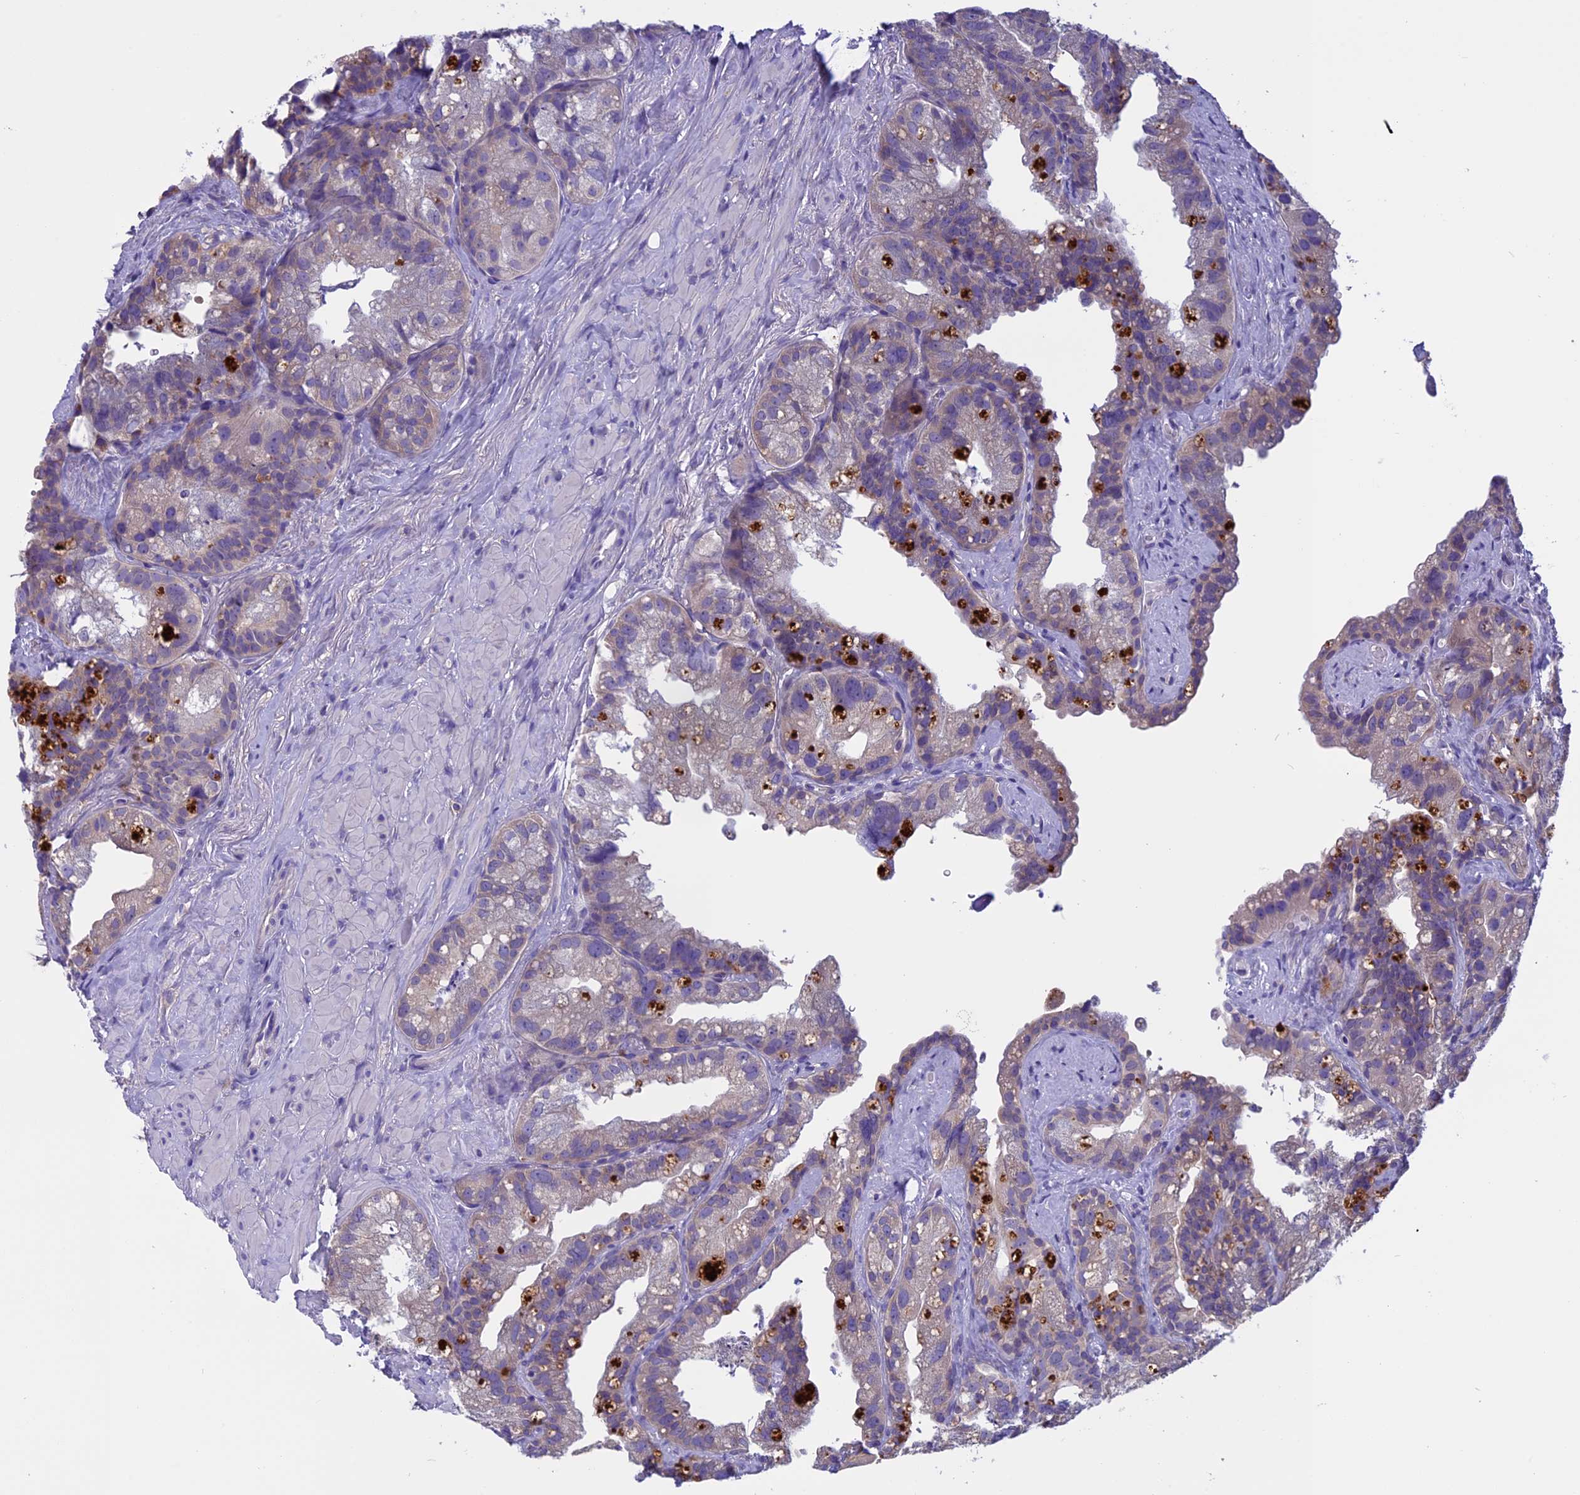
{"staining": {"intensity": "negative", "quantity": "none", "location": "none"}, "tissue": "prostate cancer", "cell_type": "Tumor cells", "image_type": "cancer", "snomed": [{"axis": "morphology", "description": "Normal tissue, NOS"}, {"axis": "morphology", "description": "Adenocarcinoma, Low grade"}, {"axis": "topography", "description": "Prostate"}], "caption": "This is an IHC histopathology image of human prostate cancer (low-grade adenocarcinoma). There is no staining in tumor cells.", "gene": "DCTN5", "patient": {"sex": "male", "age": 72}}